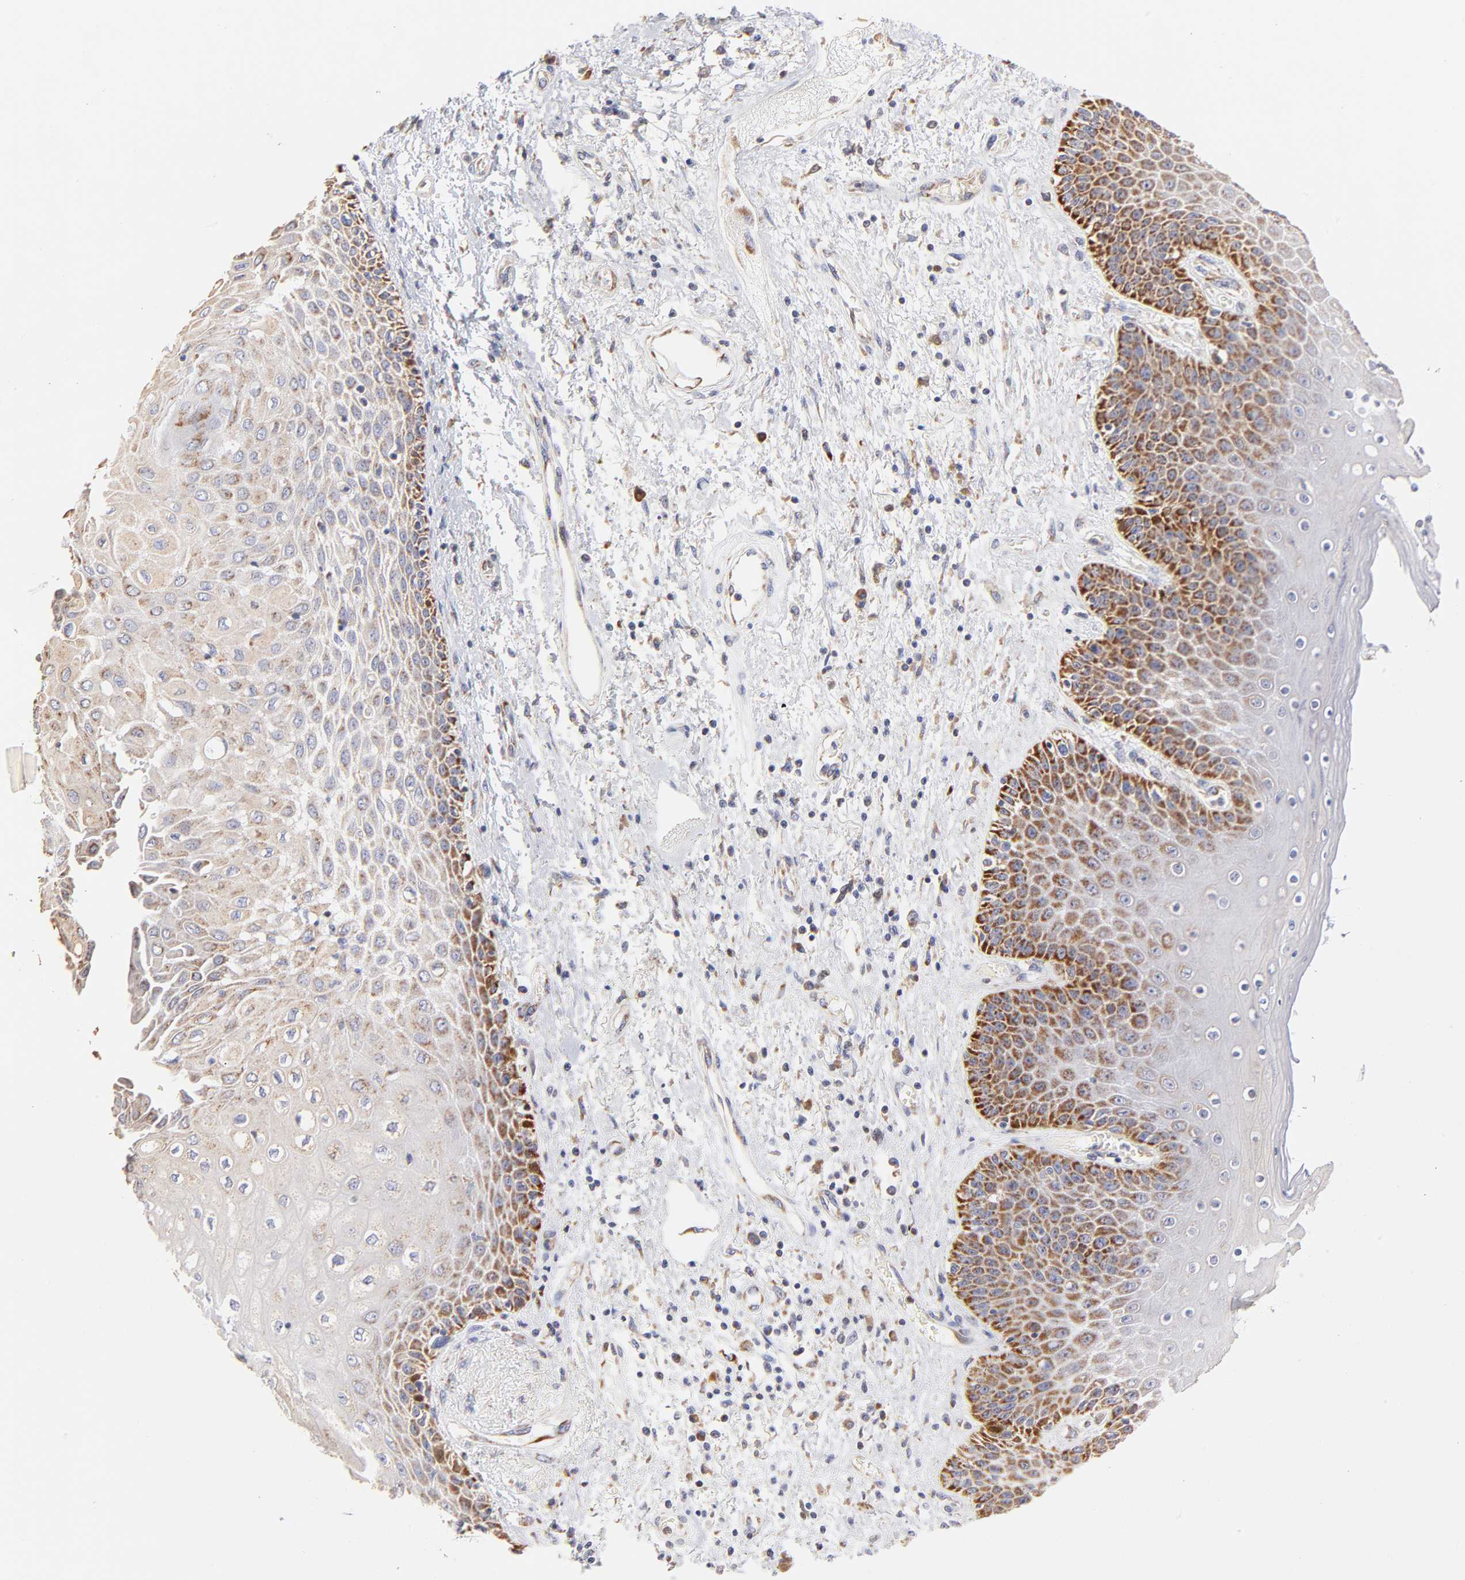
{"staining": {"intensity": "moderate", "quantity": "25%-75%", "location": "cytoplasmic/membranous"}, "tissue": "skin", "cell_type": "Epidermal cells", "image_type": "normal", "snomed": [{"axis": "morphology", "description": "Normal tissue, NOS"}, {"axis": "topography", "description": "Anal"}], "caption": "Moderate cytoplasmic/membranous positivity for a protein is present in approximately 25%-75% of epidermal cells of unremarkable skin using immunohistochemistry (IHC).", "gene": "TIMM8A", "patient": {"sex": "female", "age": 46}}